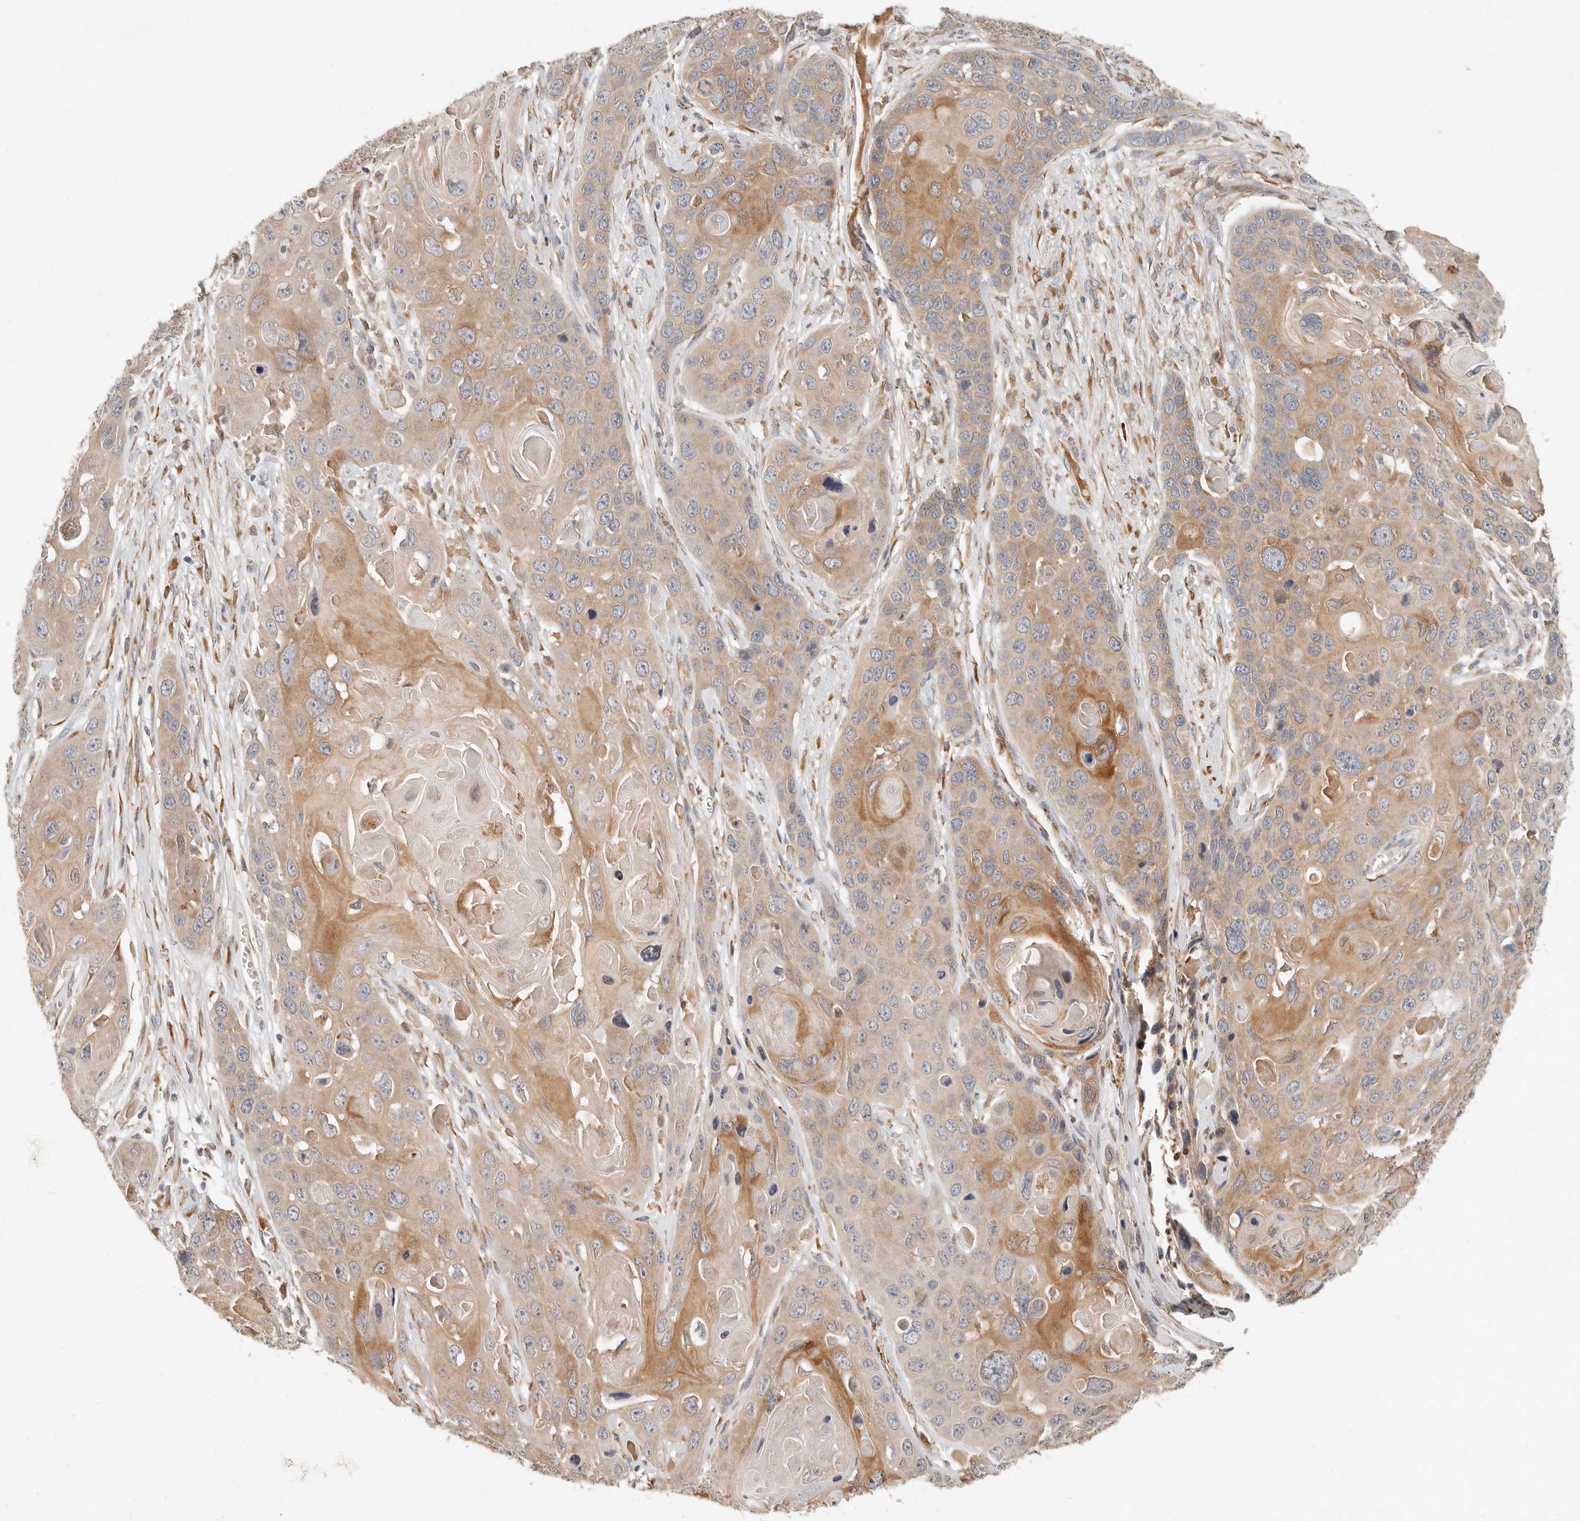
{"staining": {"intensity": "moderate", "quantity": ">75%", "location": "cytoplasmic/membranous"}, "tissue": "skin cancer", "cell_type": "Tumor cells", "image_type": "cancer", "snomed": [{"axis": "morphology", "description": "Squamous cell carcinoma, NOS"}, {"axis": "topography", "description": "Skin"}], "caption": "Immunohistochemistry image of human skin squamous cell carcinoma stained for a protein (brown), which shows medium levels of moderate cytoplasmic/membranous staining in approximately >75% of tumor cells.", "gene": "ARHGEF10L", "patient": {"sex": "male", "age": 55}}